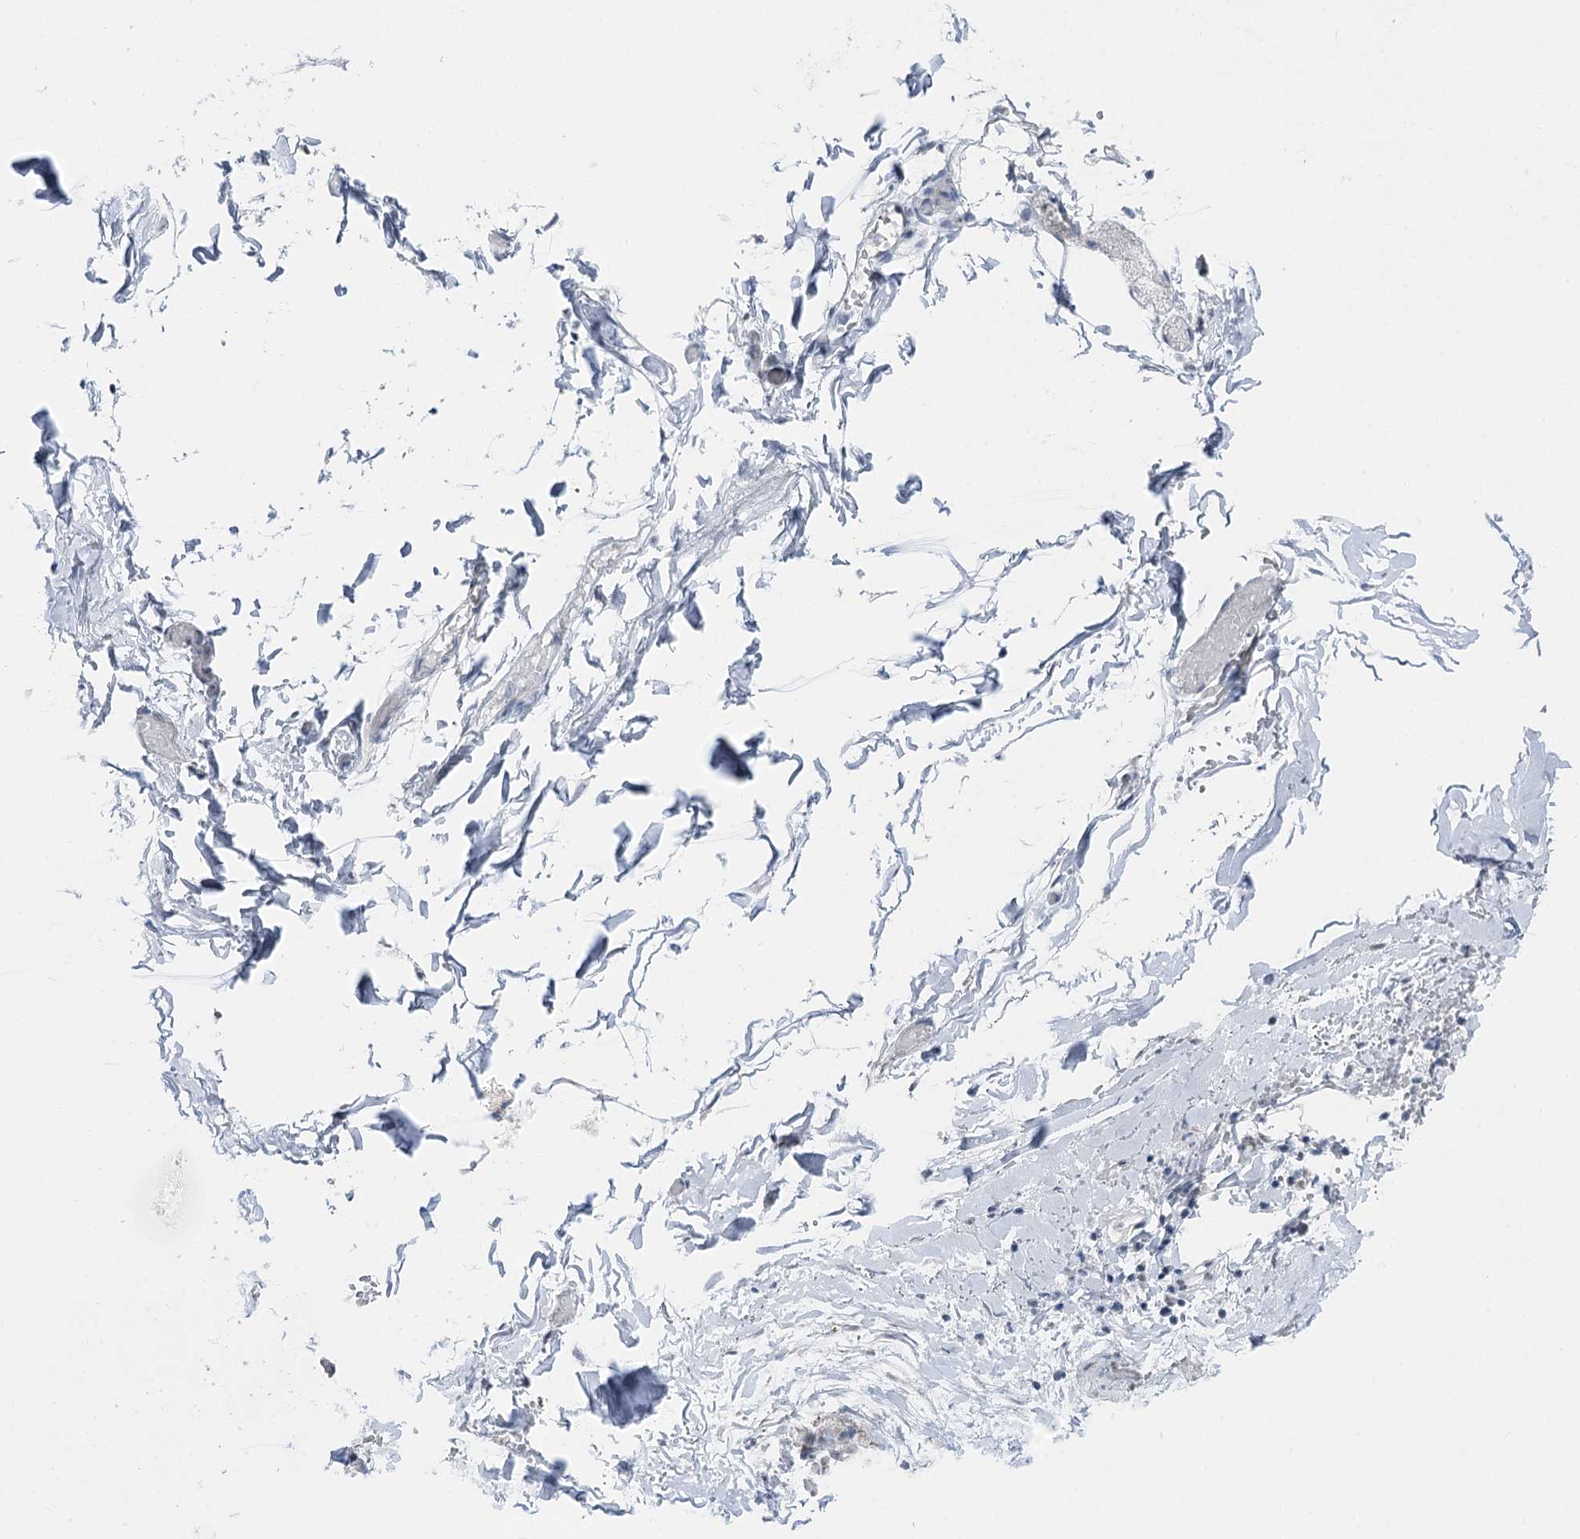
{"staining": {"intensity": "negative", "quantity": "none", "location": "none"}, "tissue": "ovarian cancer", "cell_type": "Tumor cells", "image_type": "cancer", "snomed": [{"axis": "morphology", "description": "Cystadenocarcinoma, mucinous, NOS"}, {"axis": "topography", "description": "Ovary"}], "caption": "This is a image of immunohistochemistry staining of ovarian cancer (mucinous cystadenocarcinoma), which shows no positivity in tumor cells.", "gene": "STEEP1", "patient": {"sex": "female", "age": 39}}